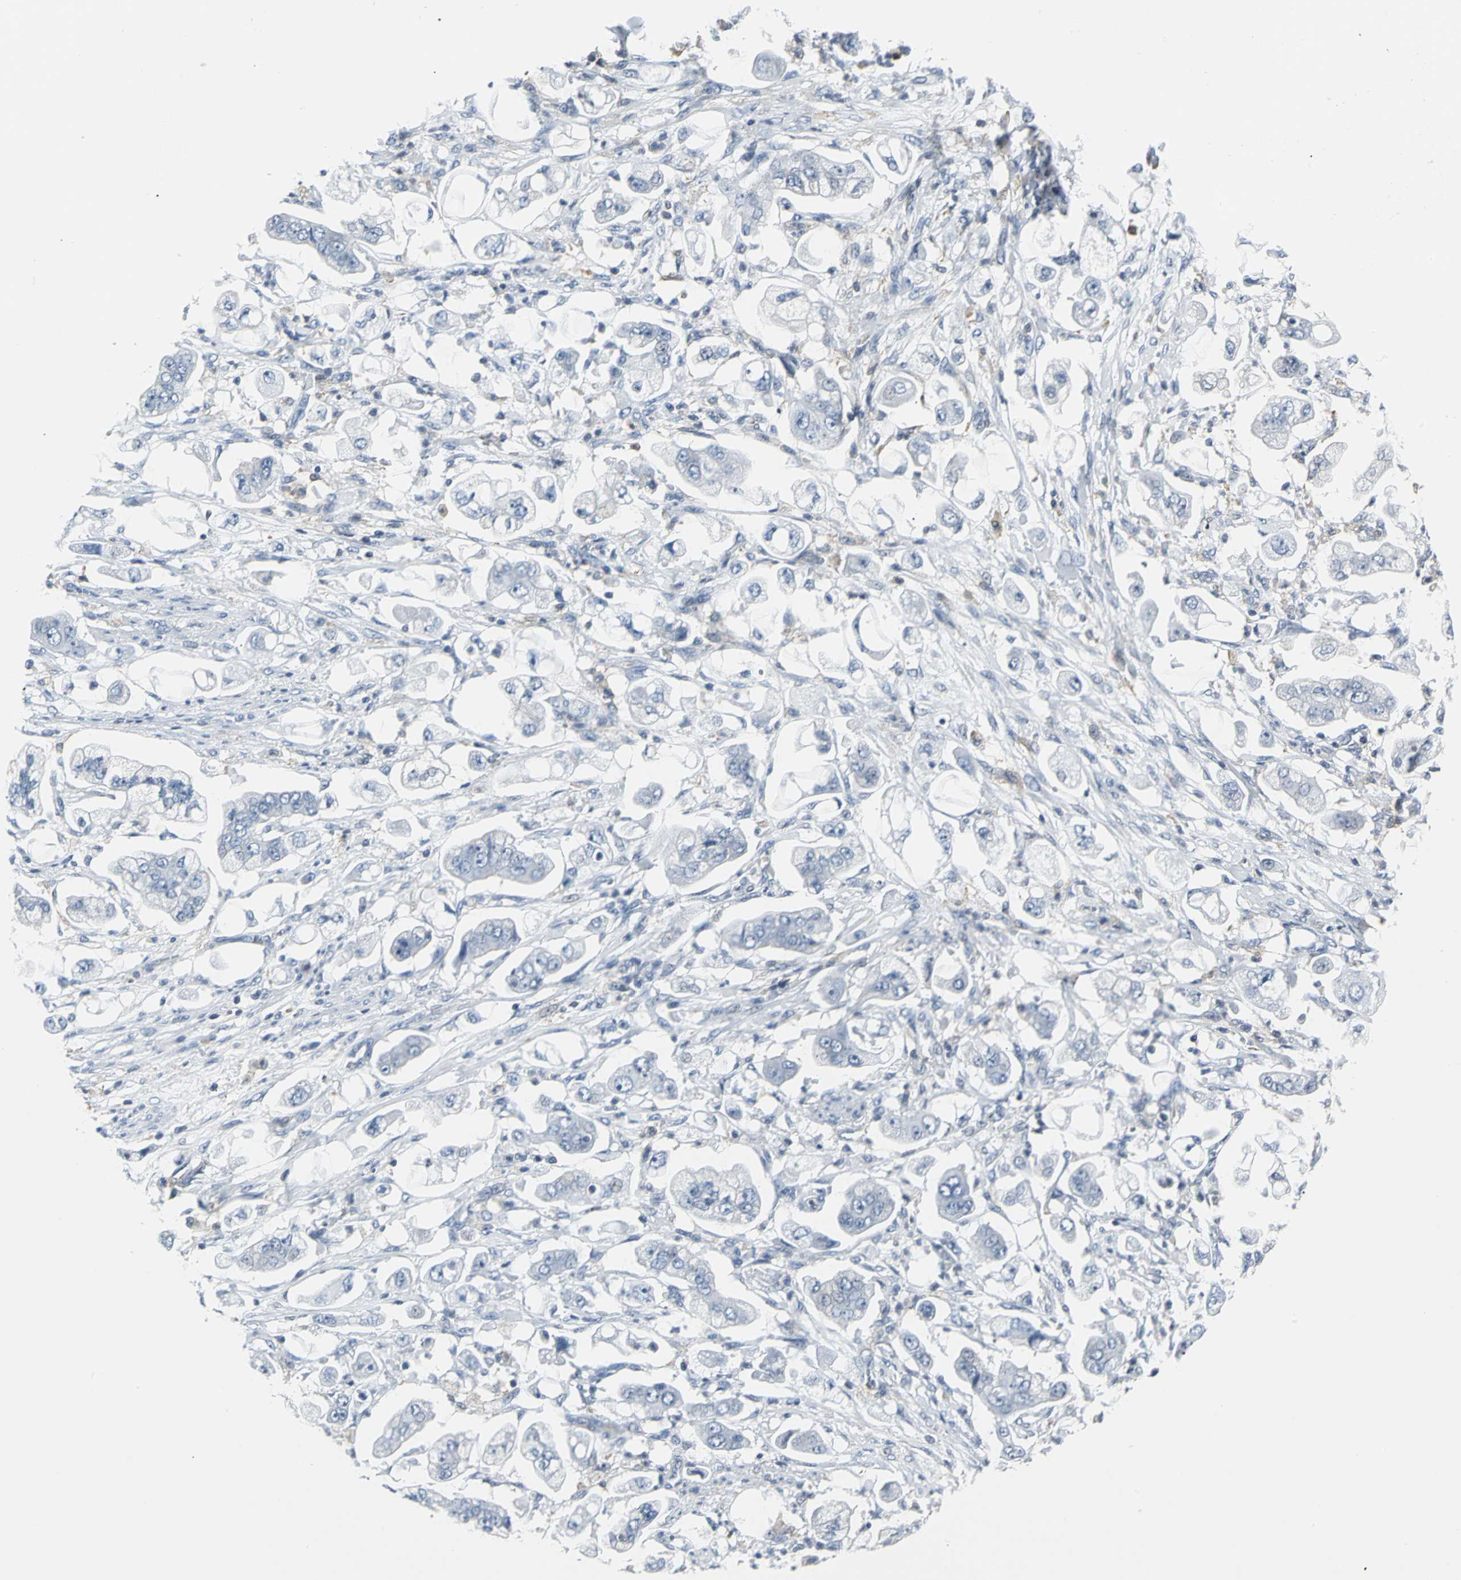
{"staining": {"intensity": "negative", "quantity": "none", "location": "none"}, "tissue": "stomach cancer", "cell_type": "Tumor cells", "image_type": "cancer", "snomed": [{"axis": "morphology", "description": "Adenocarcinoma, NOS"}, {"axis": "topography", "description": "Stomach"}], "caption": "Immunohistochemistry (IHC) of human stomach cancer reveals no staining in tumor cells.", "gene": "IQGAP2", "patient": {"sex": "male", "age": 62}}